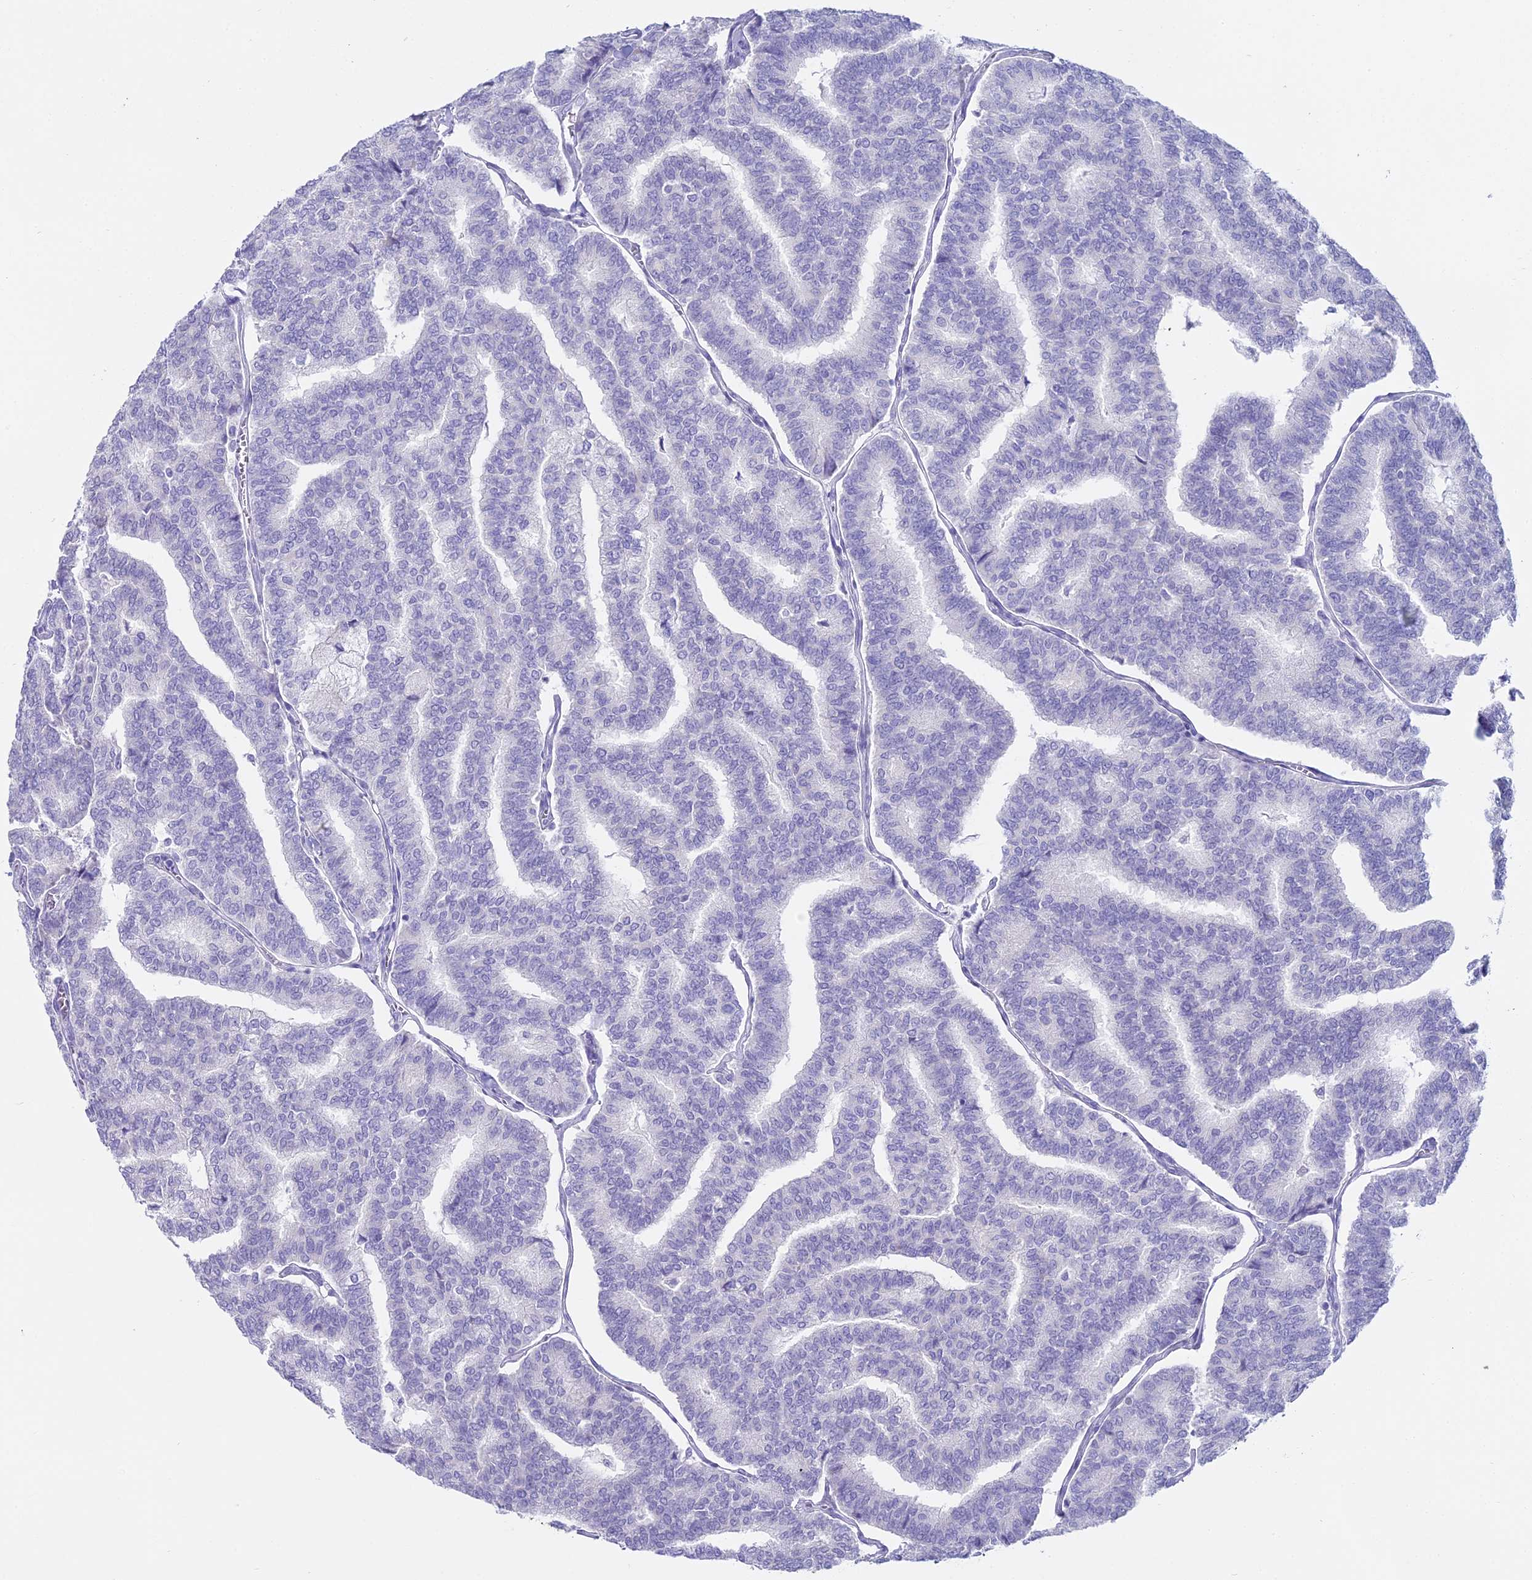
{"staining": {"intensity": "negative", "quantity": "none", "location": "none"}, "tissue": "thyroid cancer", "cell_type": "Tumor cells", "image_type": "cancer", "snomed": [{"axis": "morphology", "description": "Papillary adenocarcinoma, NOS"}, {"axis": "topography", "description": "Thyroid gland"}], "caption": "High power microscopy image of an immunohistochemistry image of thyroid cancer, revealing no significant expression in tumor cells.", "gene": "ALPP", "patient": {"sex": "female", "age": 35}}